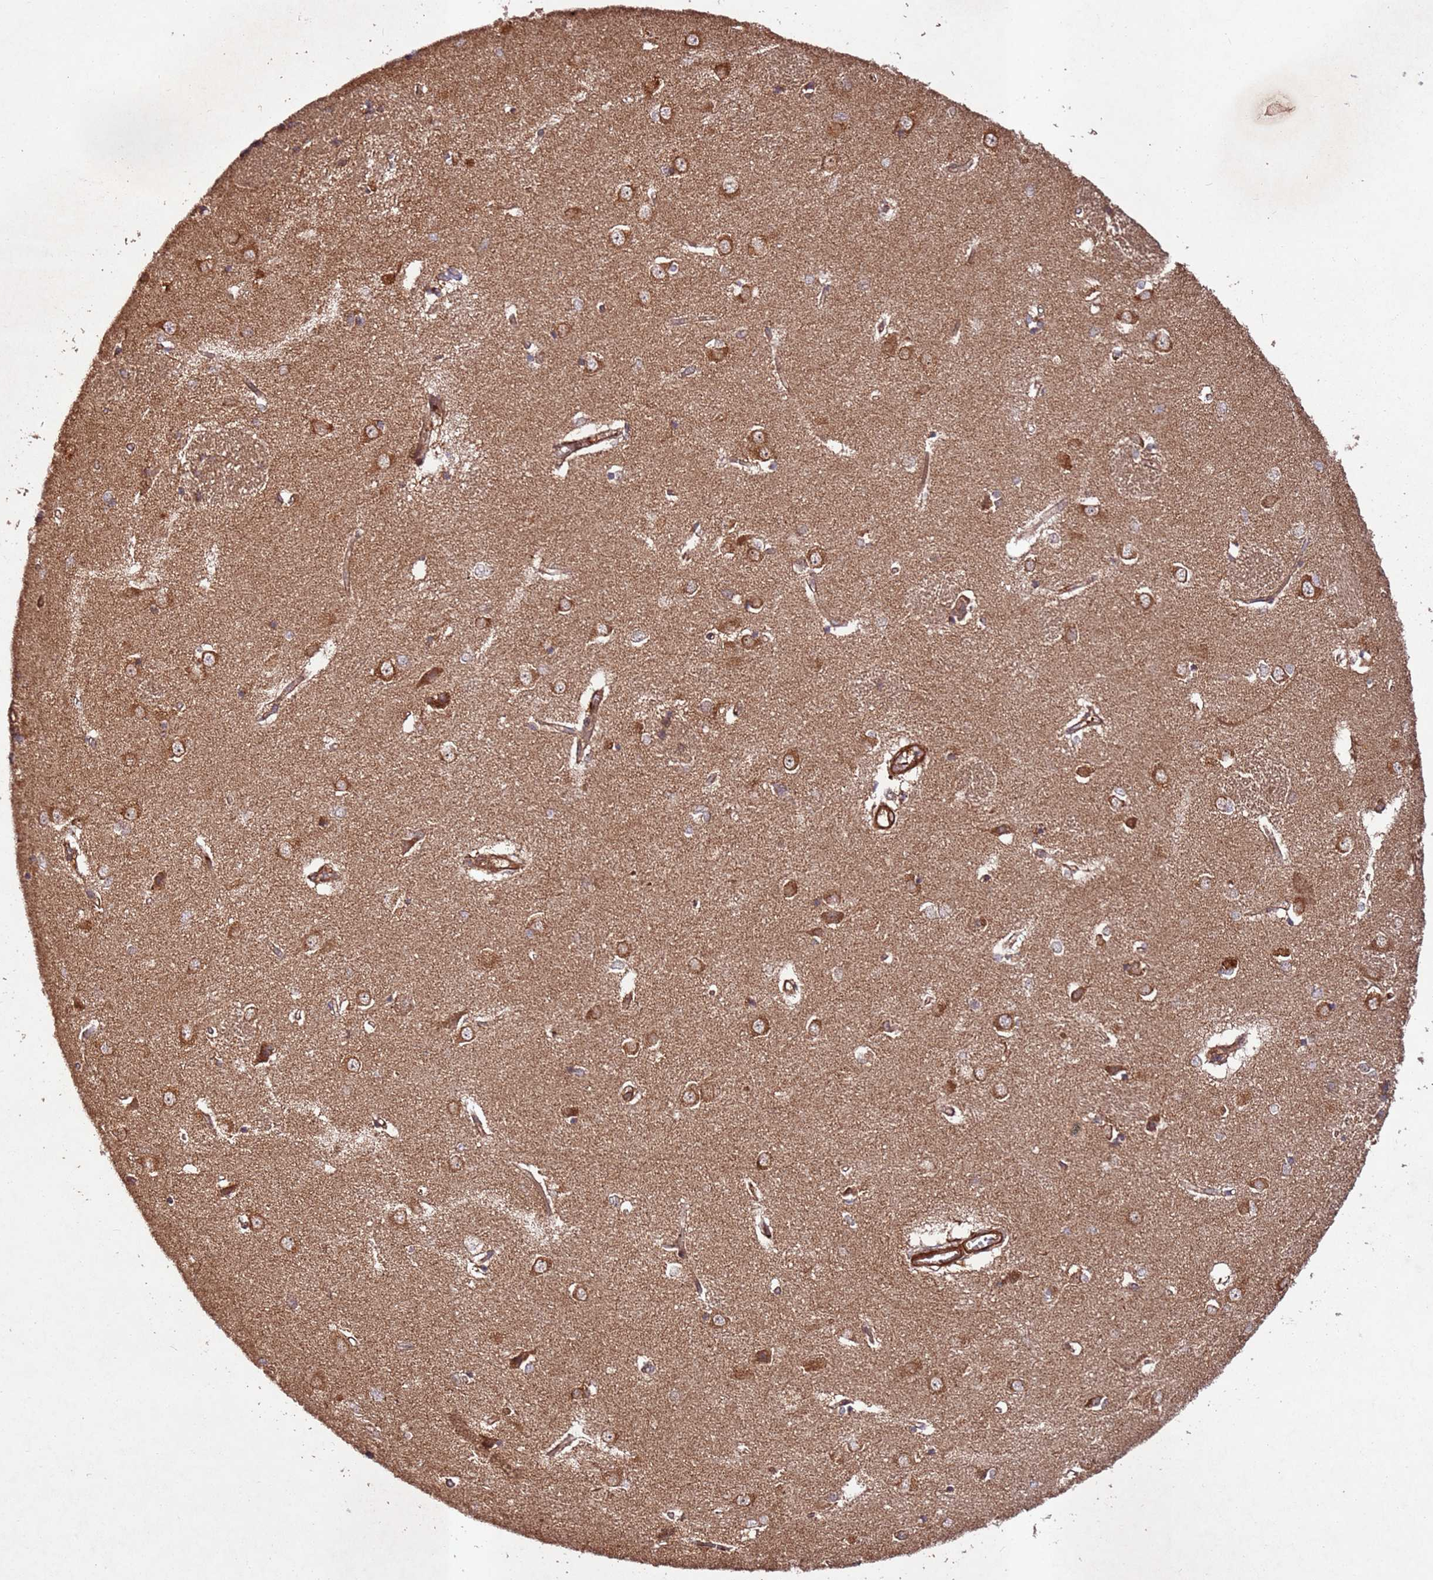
{"staining": {"intensity": "moderate", "quantity": "<25%", "location": "cytoplasmic/membranous"}, "tissue": "caudate", "cell_type": "Glial cells", "image_type": "normal", "snomed": [{"axis": "morphology", "description": "Normal tissue, NOS"}, {"axis": "topography", "description": "Lateral ventricle wall"}], "caption": "Caudate stained for a protein exhibits moderate cytoplasmic/membranous positivity in glial cells. Using DAB (3,3'-diaminobenzidine) (brown) and hematoxylin (blue) stains, captured at high magnification using brightfield microscopy.", "gene": "FAM186A", "patient": {"sex": "male", "age": 37}}